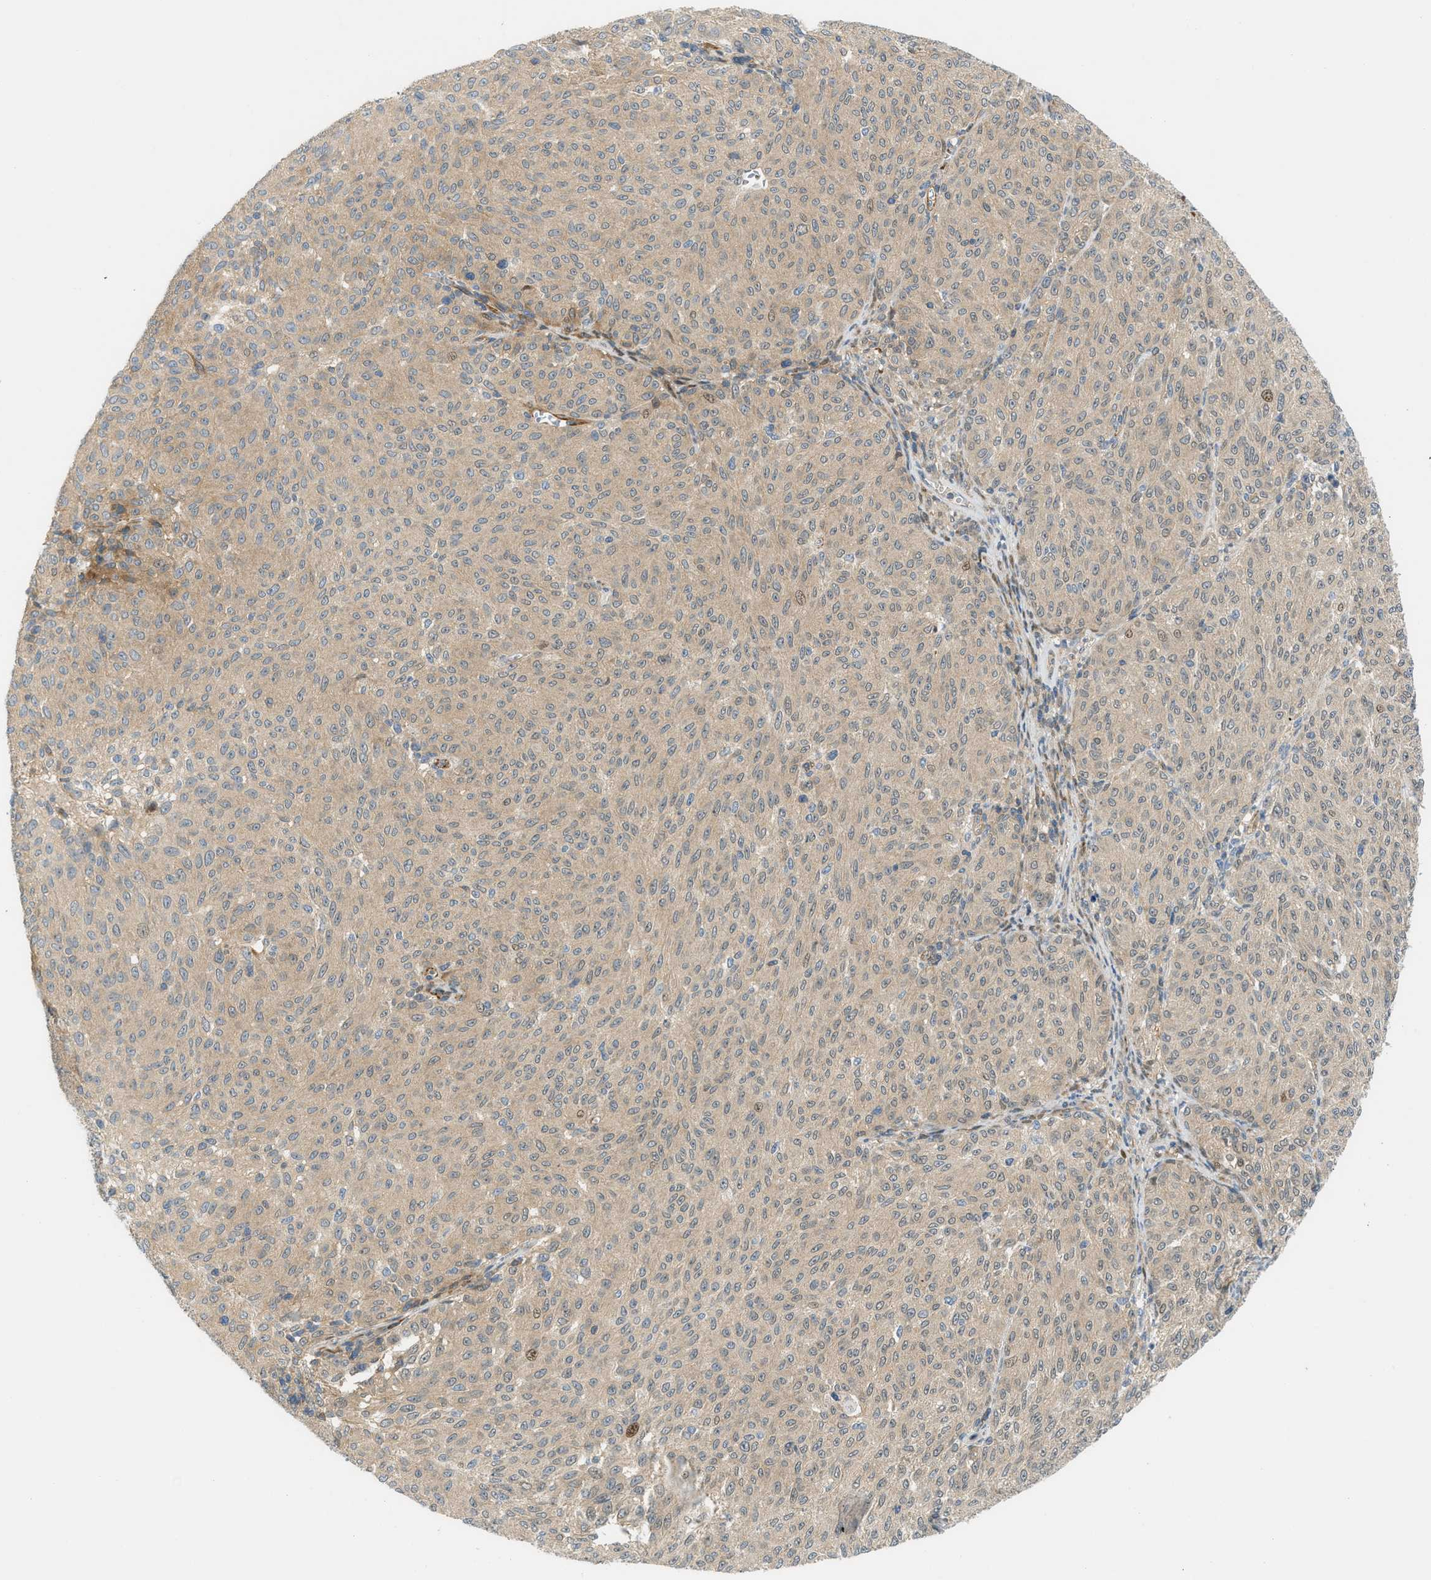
{"staining": {"intensity": "weak", "quantity": ">75%", "location": "cytoplasmic/membranous"}, "tissue": "melanoma", "cell_type": "Tumor cells", "image_type": "cancer", "snomed": [{"axis": "morphology", "description": "Malignant melanoma, NOS"}, {"axis": "topography", "description": "Skin"}], "caption": "The micrograph shows a brown stain indicating the presence of a protein in the cytoplasmic/membranous of tumor cells in malignant melanoma. Nuclei are stained in blue.", "gene": "EDNRA", "patient": {"sex": "female", "age": 72}}